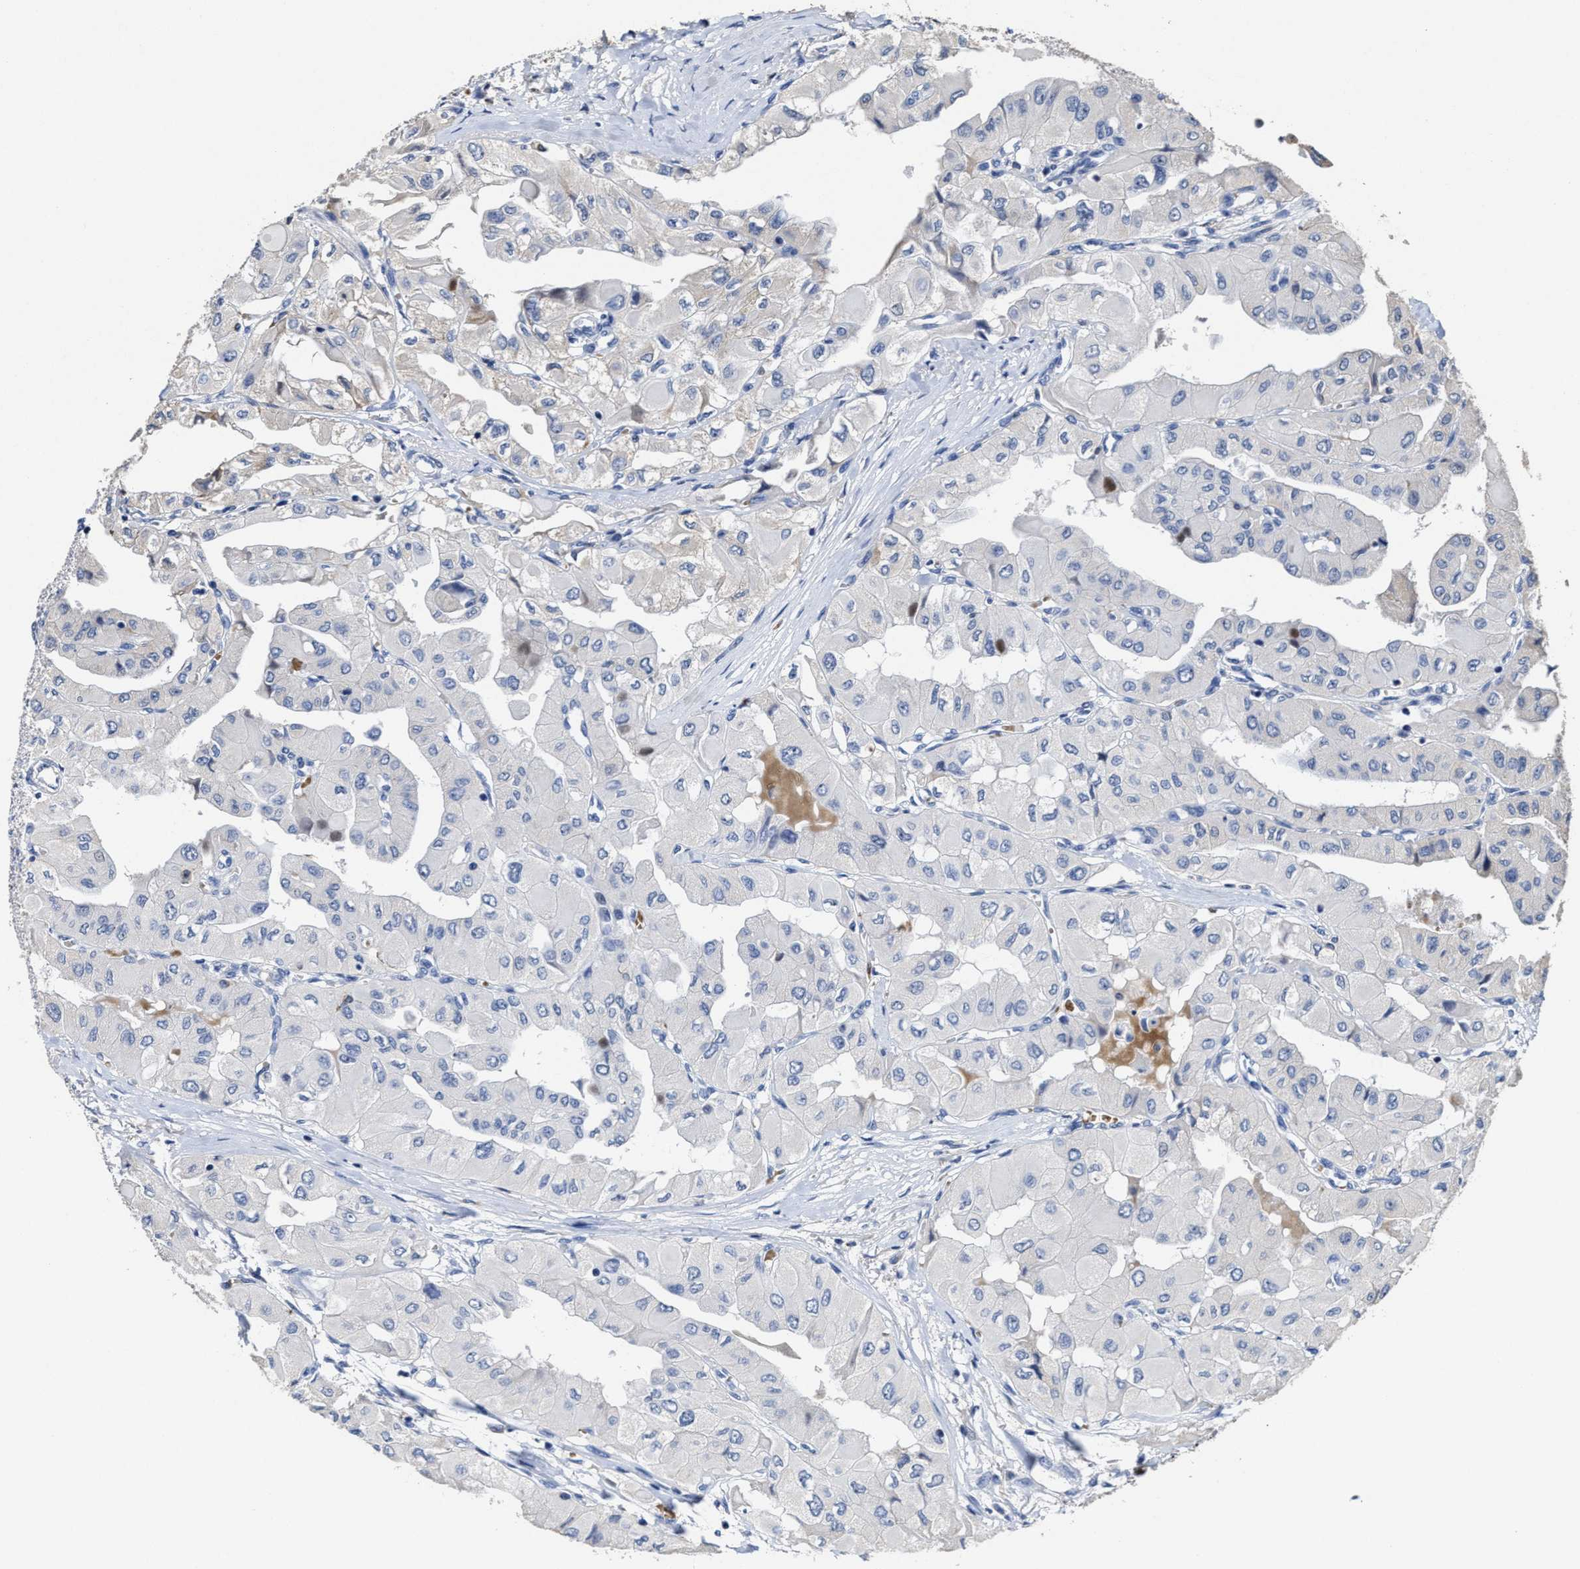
{"staining": {"intensity": "negative", "quantity": "none", "location": "none"}, "tissue": "thyroid cancer", "cell_type": "Tumor cells", "image_type": "cancer", "snomed": [{"axis": "morphology", "description": "Papillary adenocarcinoma, NOS"}, {"axis": "topography", "description": "Thyroid gland"}], "caption": "Immunohistochemical staining of human thyroid papillary adenocarcinoma displays no significant positivity in tumor cells. (DAB IHC, high magnification).", "gene": "ZFAT", "patient": {"sex": "female", "age": 59}}